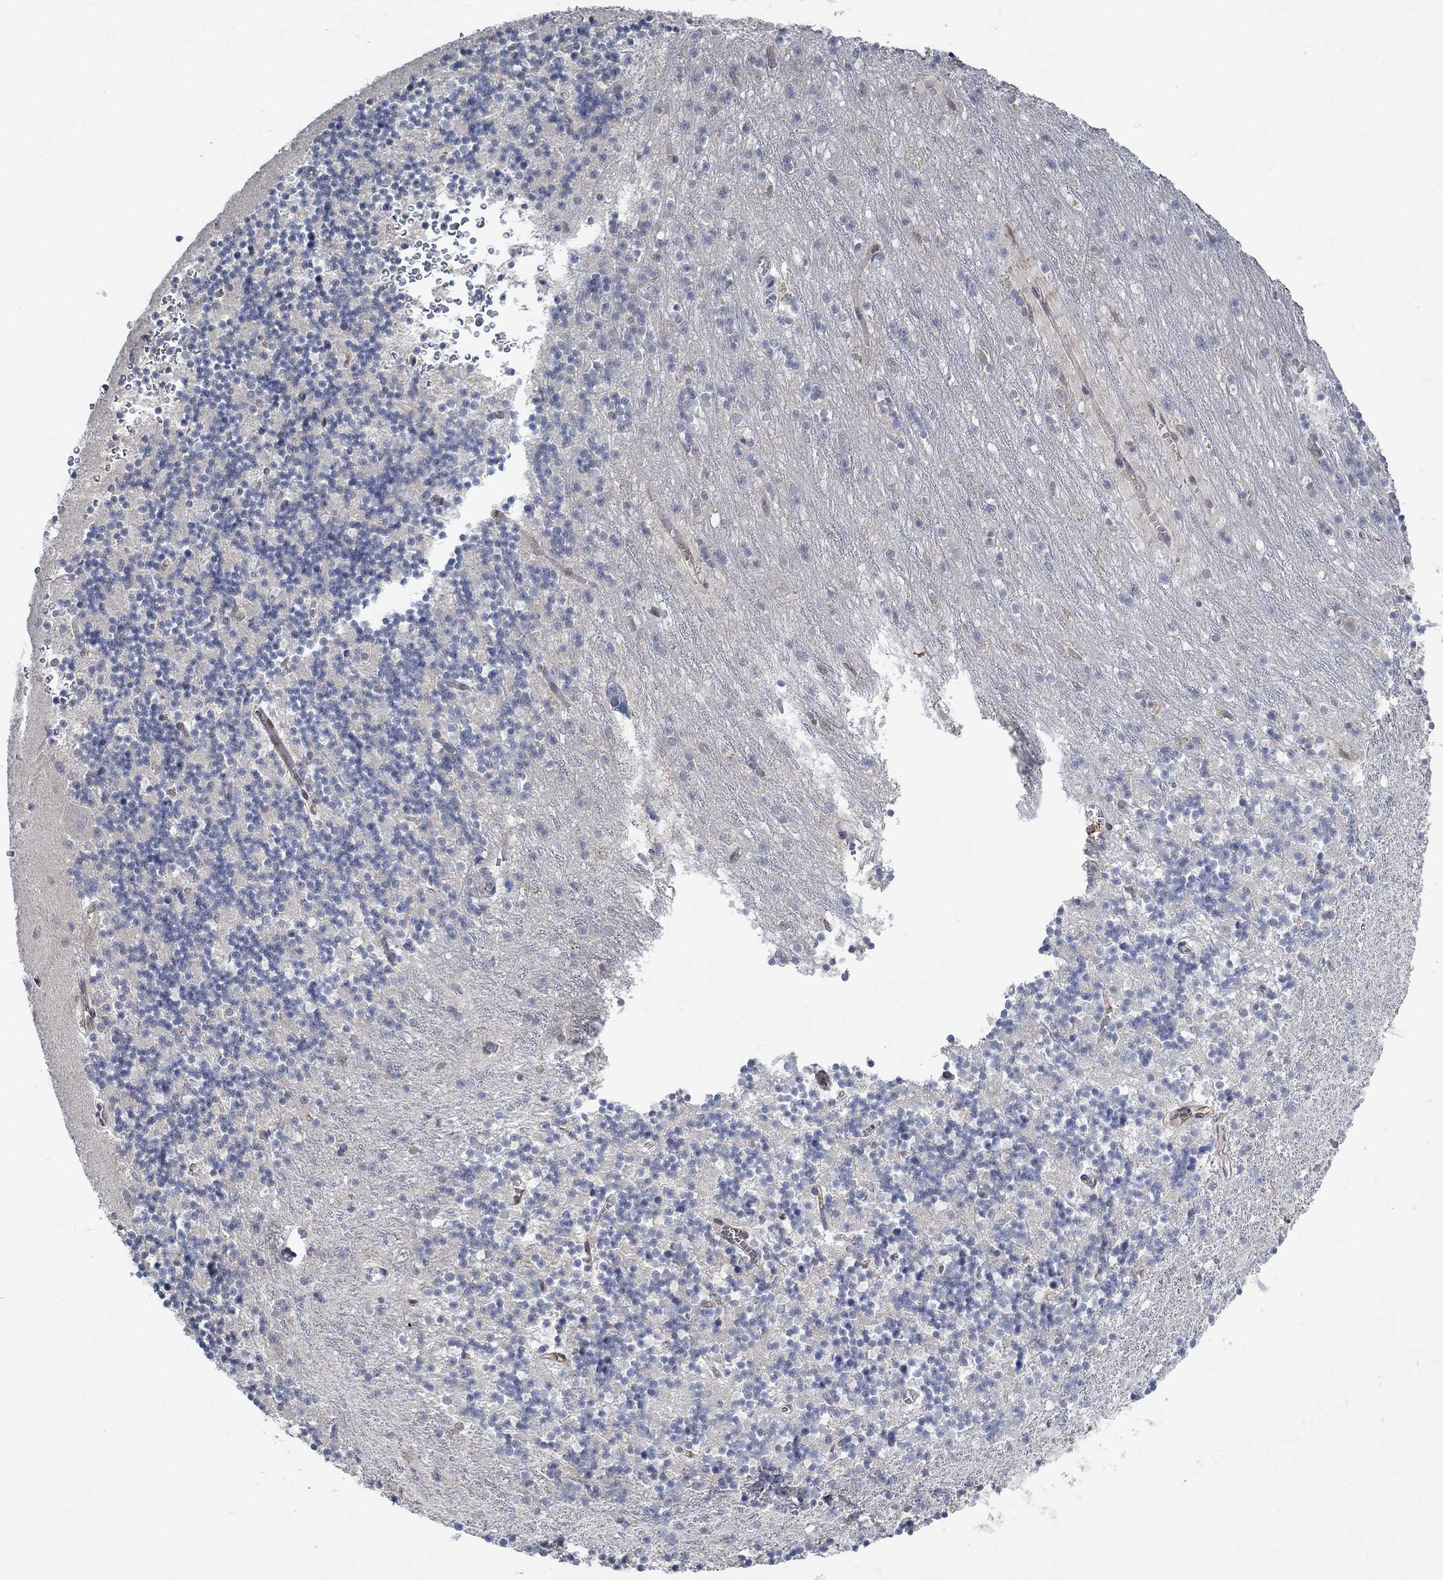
{"staining": {"intensity": "negative", "quantity": "none", "location": "none"}, "tissue": "cerebellum", "cell_type": "Cells in granular layer", "image_type": "normal", "snomed": [{"axis": "morphology", "description": "Normal tissue, NOS"}, {"axis": "topography", "description": "Cerebellum"}], "caption": "Photomicrograph shows no significant protein expression in cells in granular layer of normal cerebellum. (DAB immunohistochemistry, high magnification).", "gene": "MTHFR", "patient": {"sex": "female", "age": 64}}